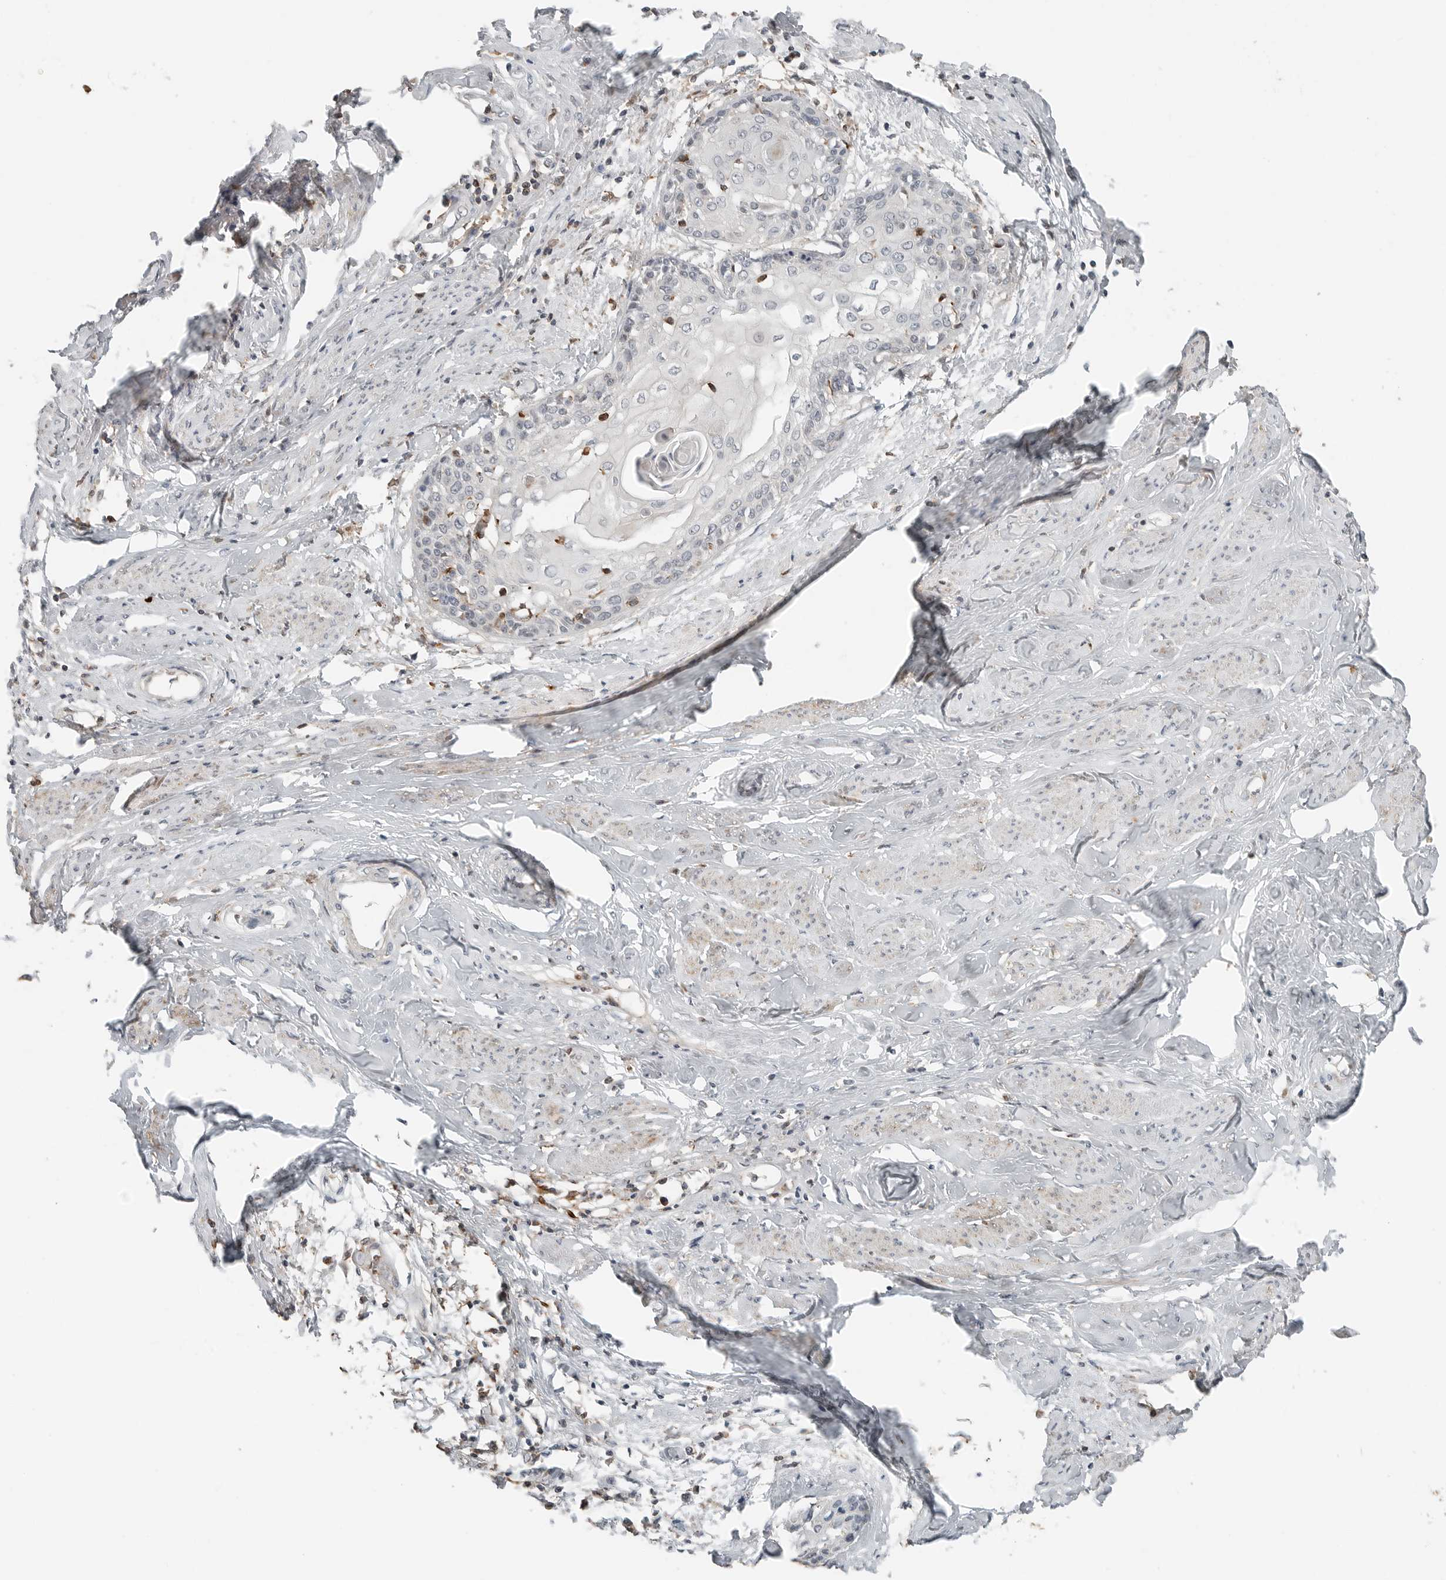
{"staining": {"intensity": "negative", "quantity": "none", "location": "none"}, "tissue": "cervical cancer", "cell_type": "Tumor cells", "image_type": "cancer", "snomed": [{"axis": "morphology", "description": "Squamous cell carcinoma, NOS"}, {"axis": "topography", "description": "Cervix"}], "caption": "High power microscopy micrograph of an IHC histopathology image of cervical cancer (squamous cell carcinoma), revealing no significant positivity in tumor cells.", "gene": "LEFTY2", "patient": {"sex": "female", "age": 57}}